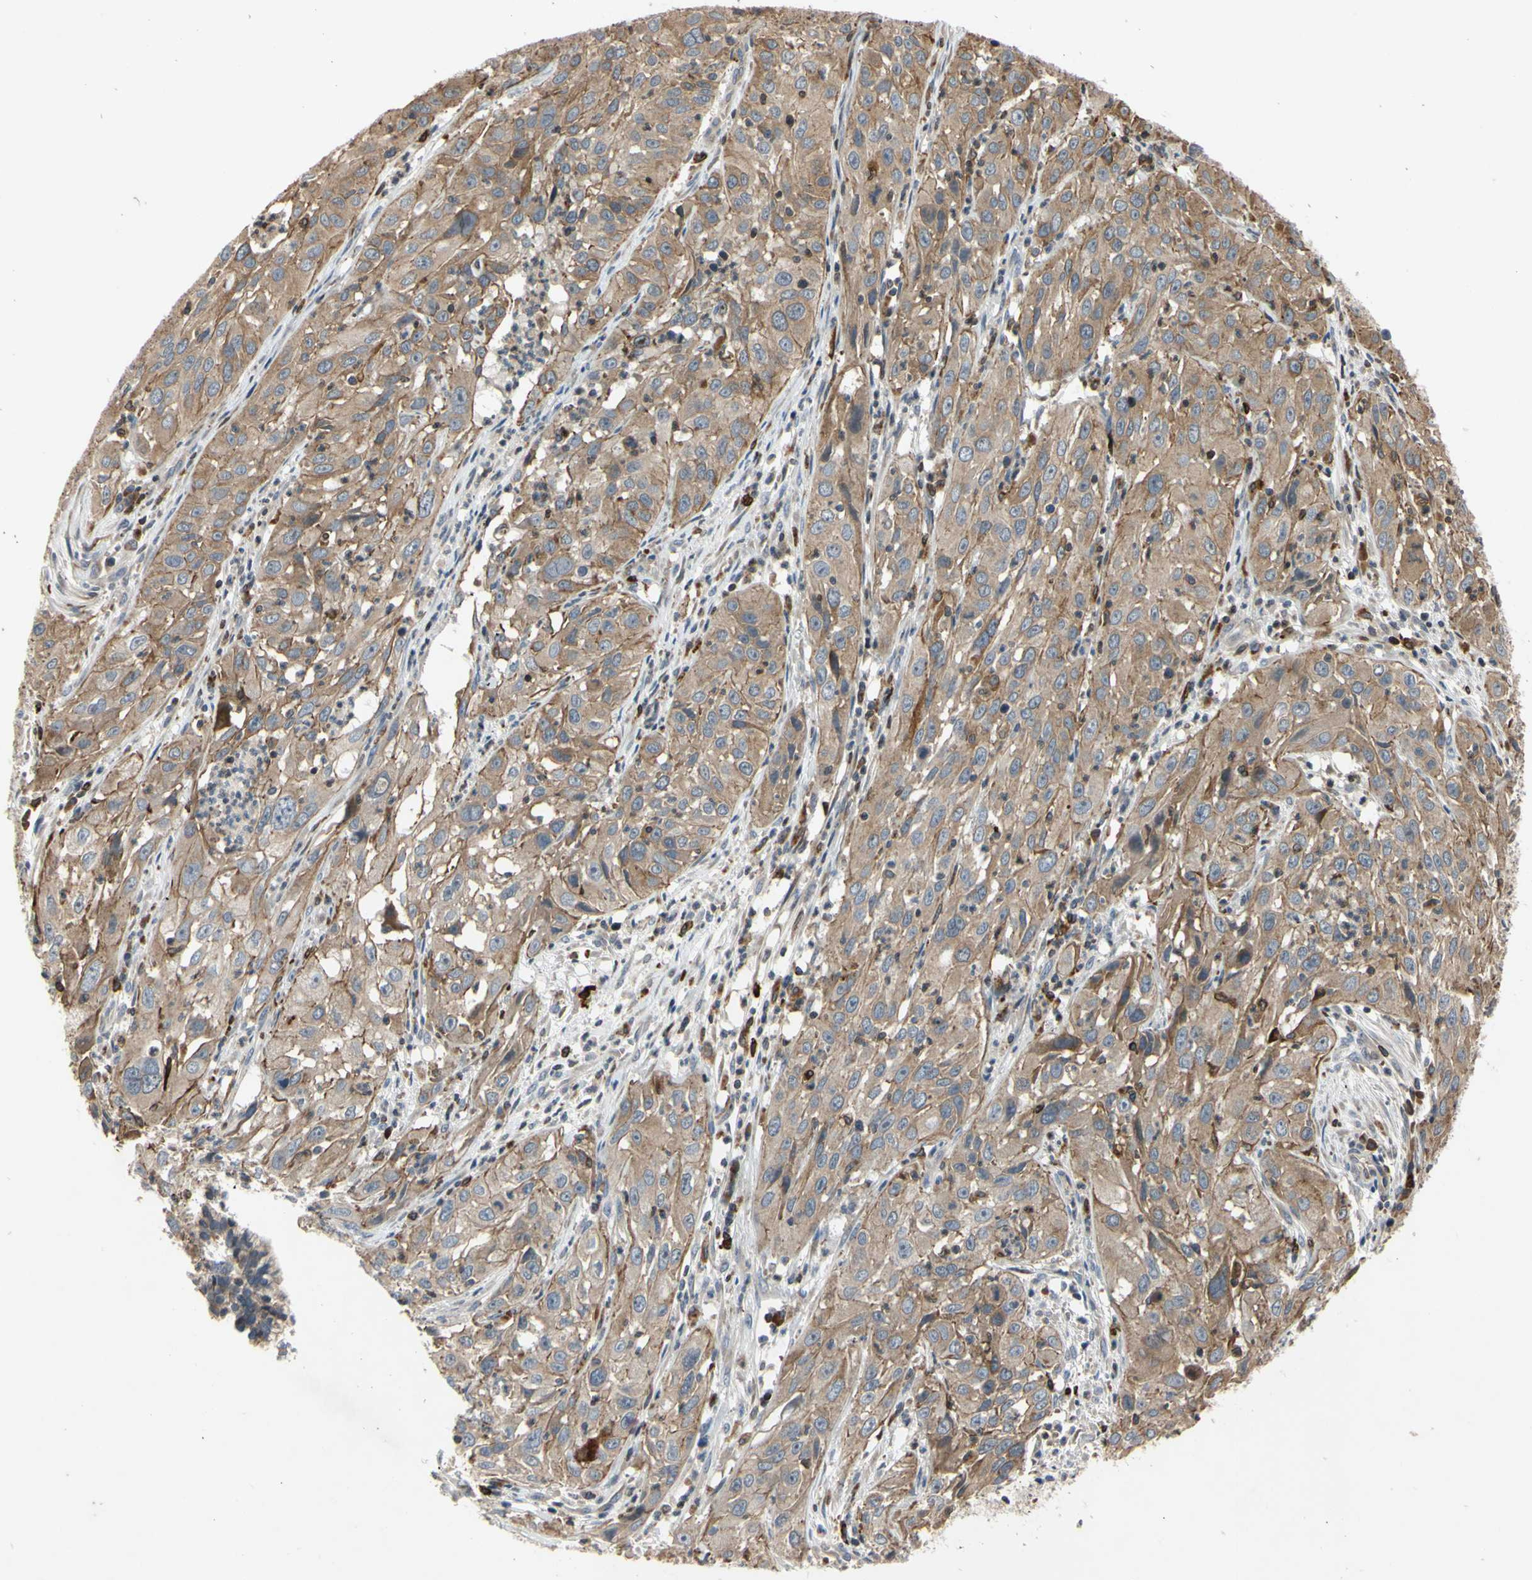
{"staining": {"intensity": "moderate", "quantity": ">75%", "location": "cytoplasmic/membranous"}, "tissue": "cervical cancer", "cell_type": "Tumor cells", "image_type": "cancer", "snomed": [{"axis": "morphology", "description": "Squamous cell carcinoma, NOS"}, {"axis": "topography", "description": "Cervix"}], "caption": "An IHC histopathology image of neoplastic tissue is shown. Protein staining in brown shows moderate cytoplasmic/membranous positivity in cervical cancer within tumor cells. The staining was performed using DAB (3,3'-diaminobenzidine), with brown indicating positive protein expression. Nuclei are stained blue with hematoxylin.", "gene": "PLXNA2", "patient": {"sex": "female", "age": 32}}